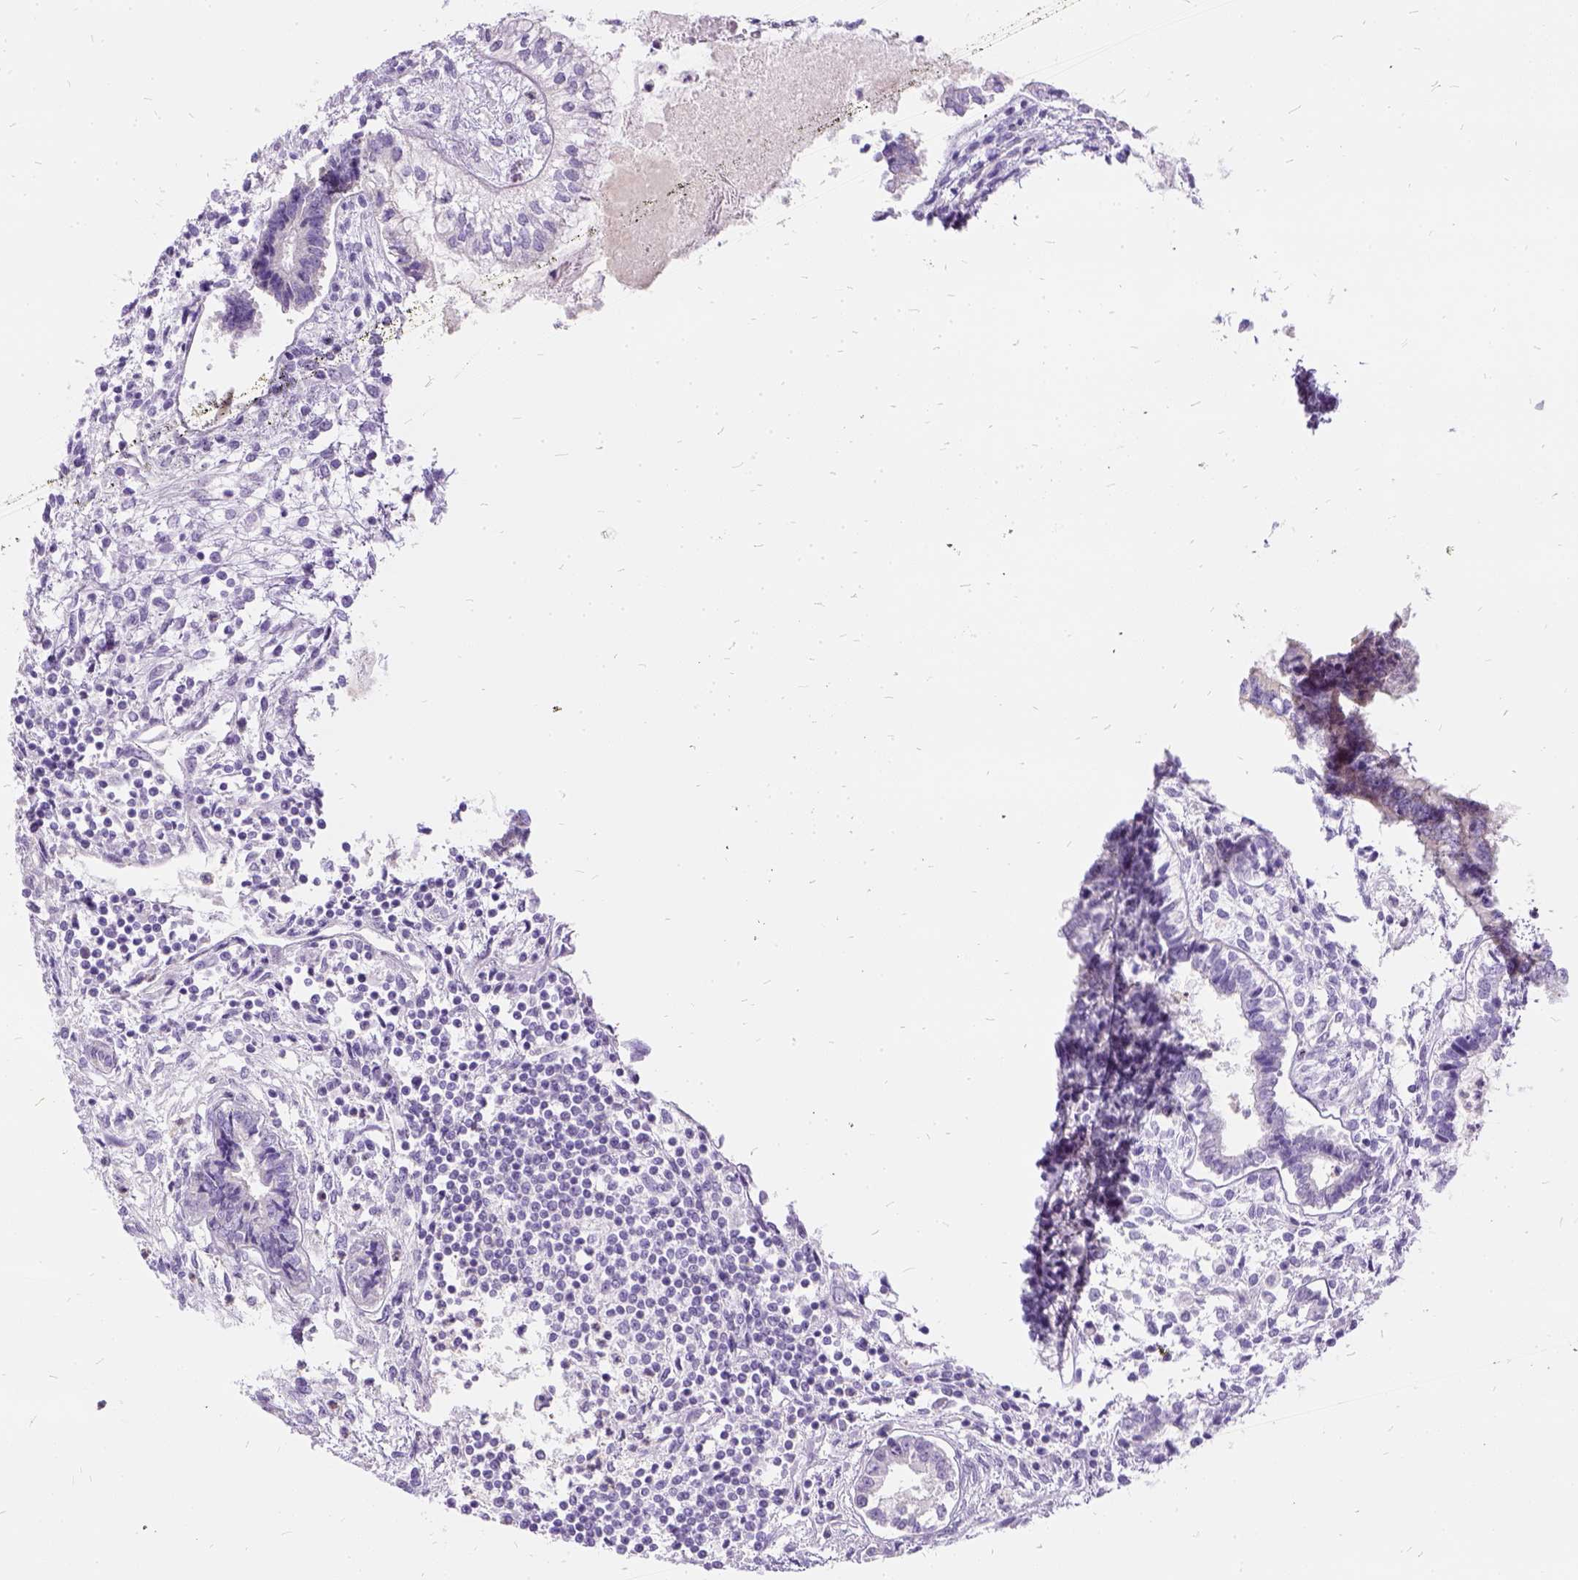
{"staining": {"intensity": "negative", "quantity": "none", "location": "none"}, "tissue": "testis cancer", "cell_type": "Tumor cells", "image_type": "cancer", "snomed": [{"axis": "morphology", "description": "Carcinoma, Embryonal, NOS"}, {"axis": "topography", "description": "Testis"}], "caption": "Histopathology image shows no significant protein staining in tumor cells of testis embryonal carcinoma.", "gene": "FDX1", "patient": {"sex": "male", "age": 37}}